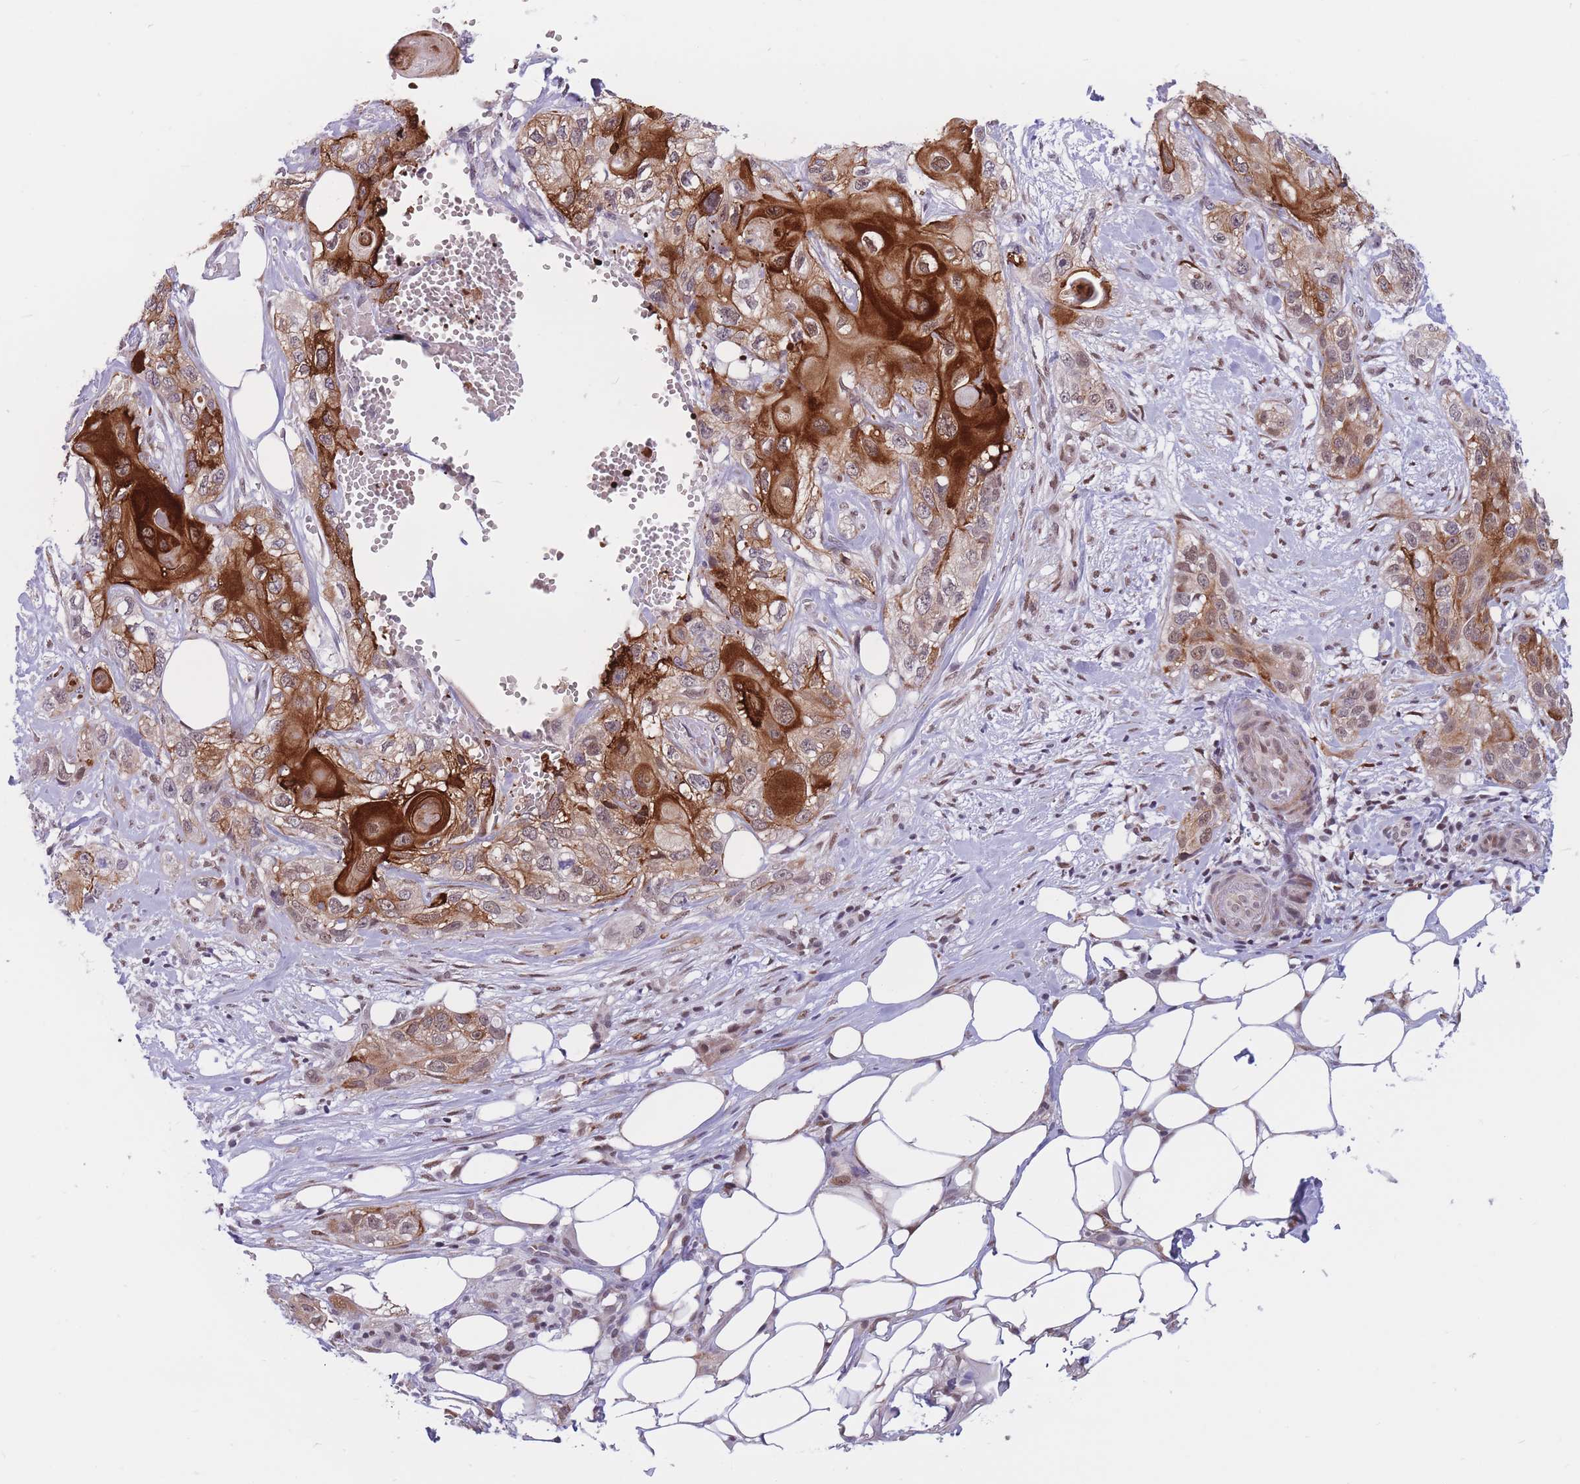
{"staining": {"intensity": "strong", "quantity": "25%-75%", "location": "cytoplasmic/membranous"}, "tissue": "skin cancer", "cell_type": "Tumor cells", "image_type": "cancer", "snomed": [{"axis": "morphology", "description": "Normal tissue, NOS"}, {"axis": "morphology", "description": "Squamous cell carcinoma, NOS"}, {"axis": "topography", "description": "Skin"}], "caption": "Protein staining of skin squamous cell carcinoma tissue exhibits strong cytoplasmic/membranous staining in about 25%-75% of tumor cells.", "gene": "BCL9L", "patient": {"sex": "male", "age": 72}}